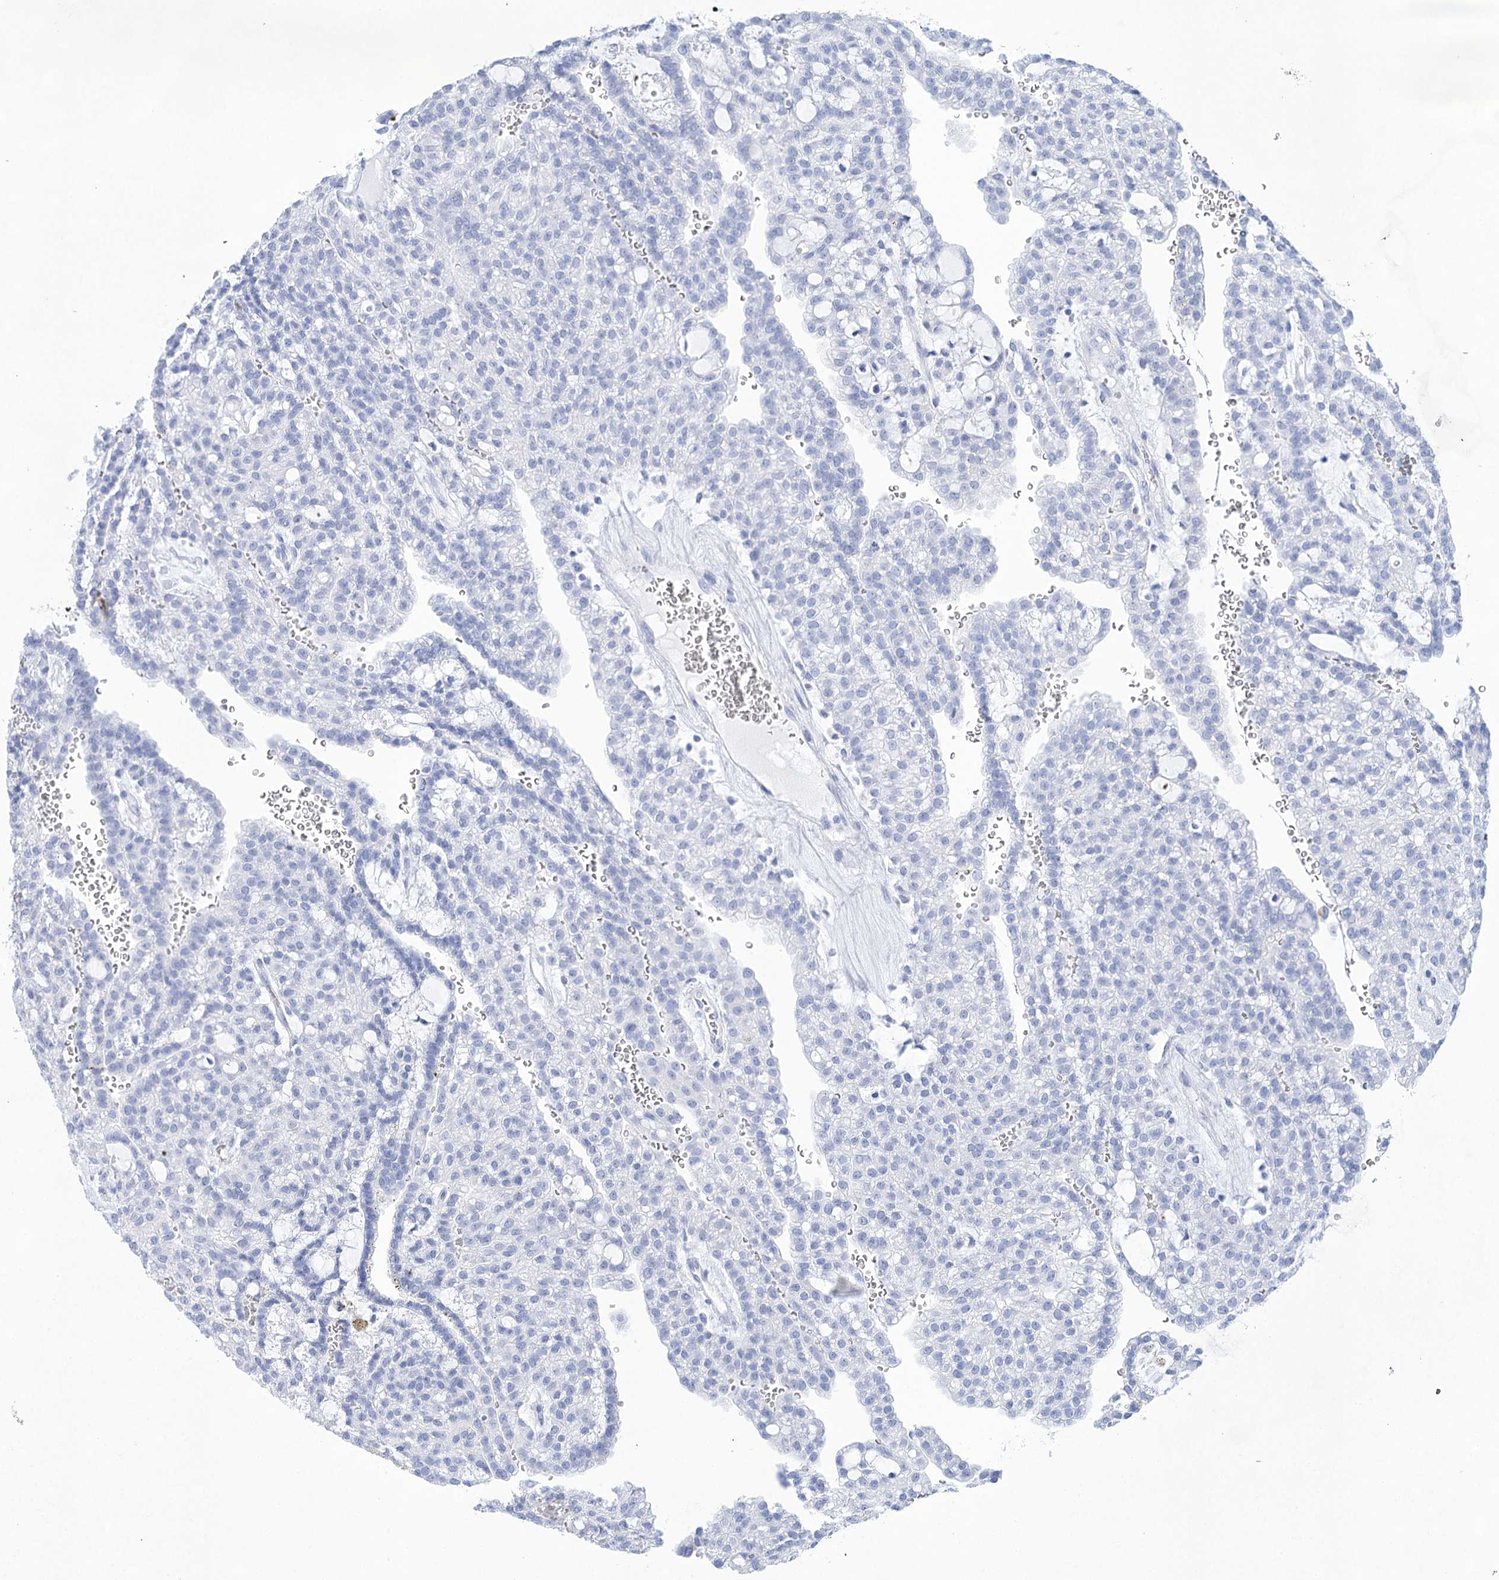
{"staining": {"intensity": "negative", "quantity": "none", "location": "none"}, "tissue": "renal cancer", "cell_type": "Tumor cells", "image_type": "cancer", "snomed": [{"axis": "morphology", "description": "Adenocarcinoma, NOS"}, {"axis": "topography", "description": "Kidney"}], "caption": "Tumor cells show no significant protein expression in renal adenocarcinoma.", "gene": "LALBA", "patient": {"sex": "male", "age": 63}}